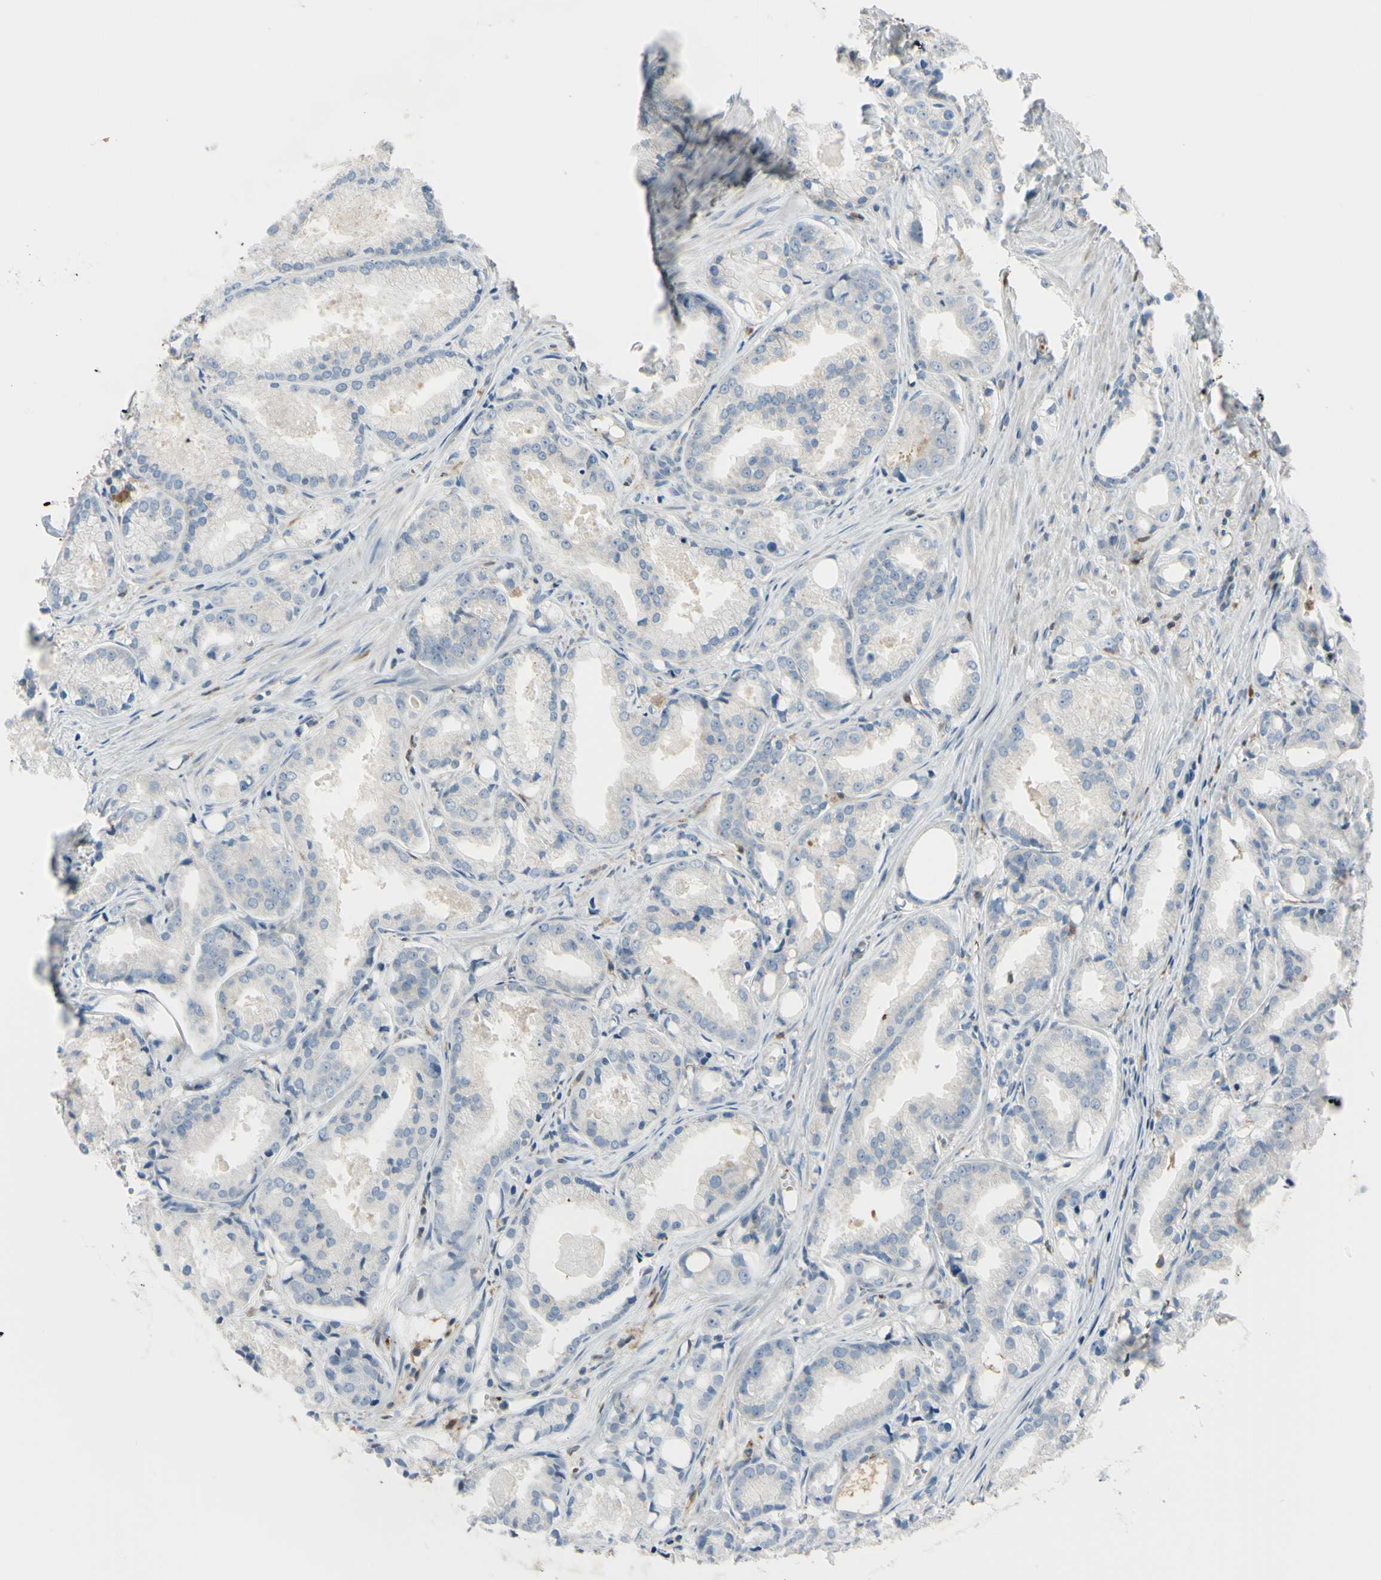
{"staining": {"intensity": "negative", "quantity": "none", "location": "none"}, "tissue": "prostate cancer", "cell_type": "Tumor cells", "image_type": "cancer", "snomed": [{"axis": "morphology", "description": "Adenocarcinoma, Low grade"}, {"axis": "topography", "description": "Prostate"}], "caption": "The micrograph reveals no staining of tumor cells in adenocarcinoma (low-grade) (prostate).", "gene": "CYRIB", "patient": {"sex": "male", "age": 72}}